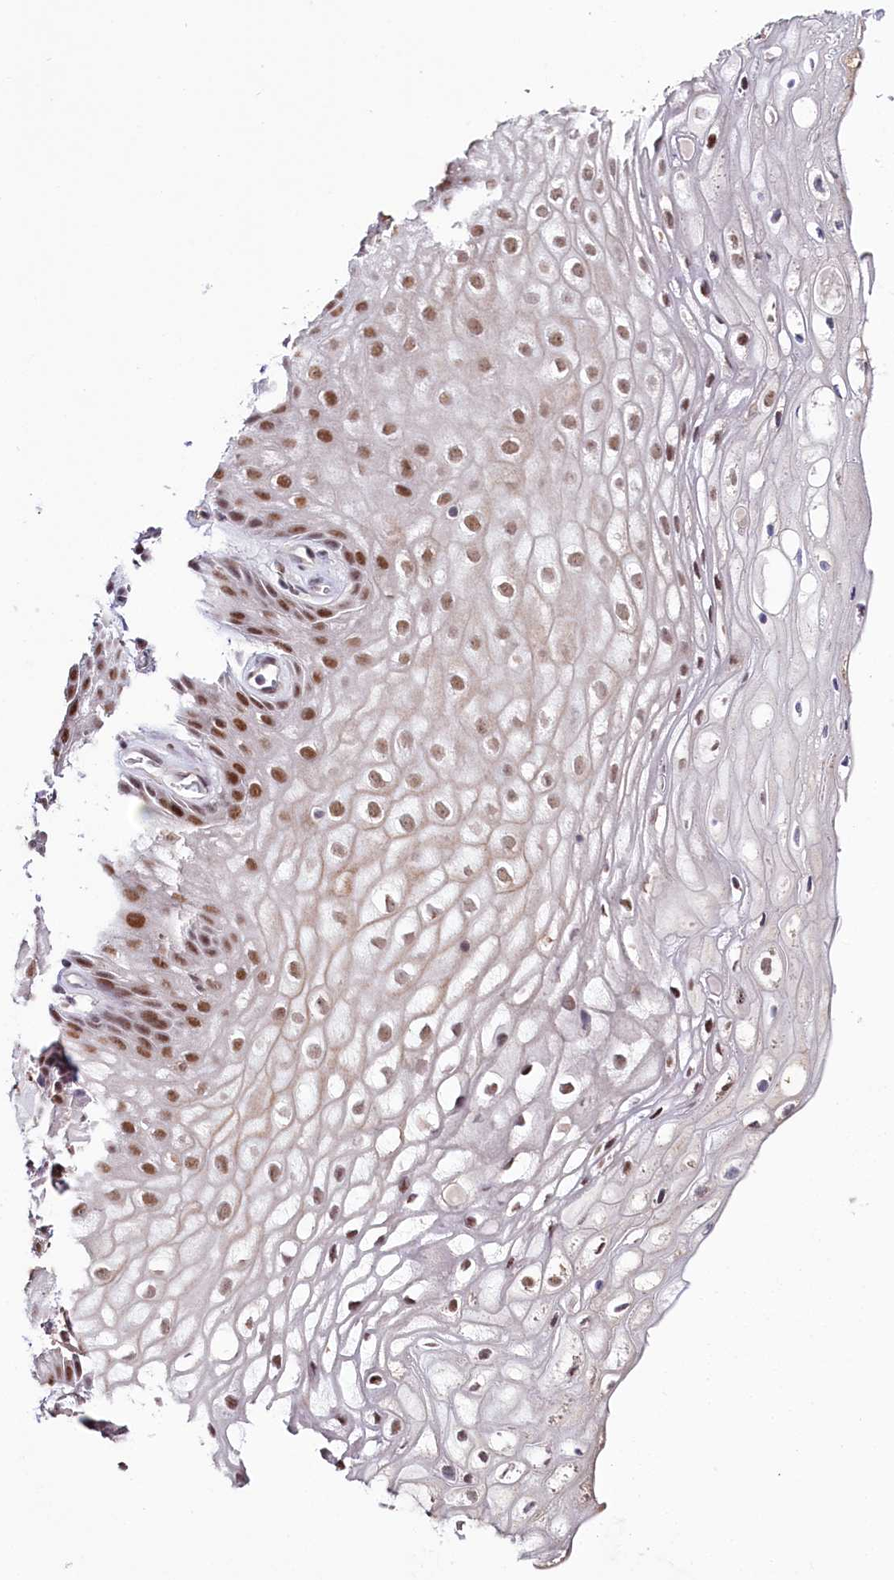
{"staining": {"intensity": "moderate", "quantity": "25%-75%", "location": "nuclear"}, "tissue": "vagina", "cell_type": "Squamous epithelial cells", "image_type": "normal", "snomed": [{"axis": "morphology", "description": "Normal tissue, NOS"}, {"axis": "topography", "description": "Vagina"}], "caption": "Squamous epithelial cells show medium levels of moderate nuclear positivity in approximately 25%-75% of cells in unremarkable vagina.", "gene": "SCAF11", "patient": {"sex": "female", "age": 60}}